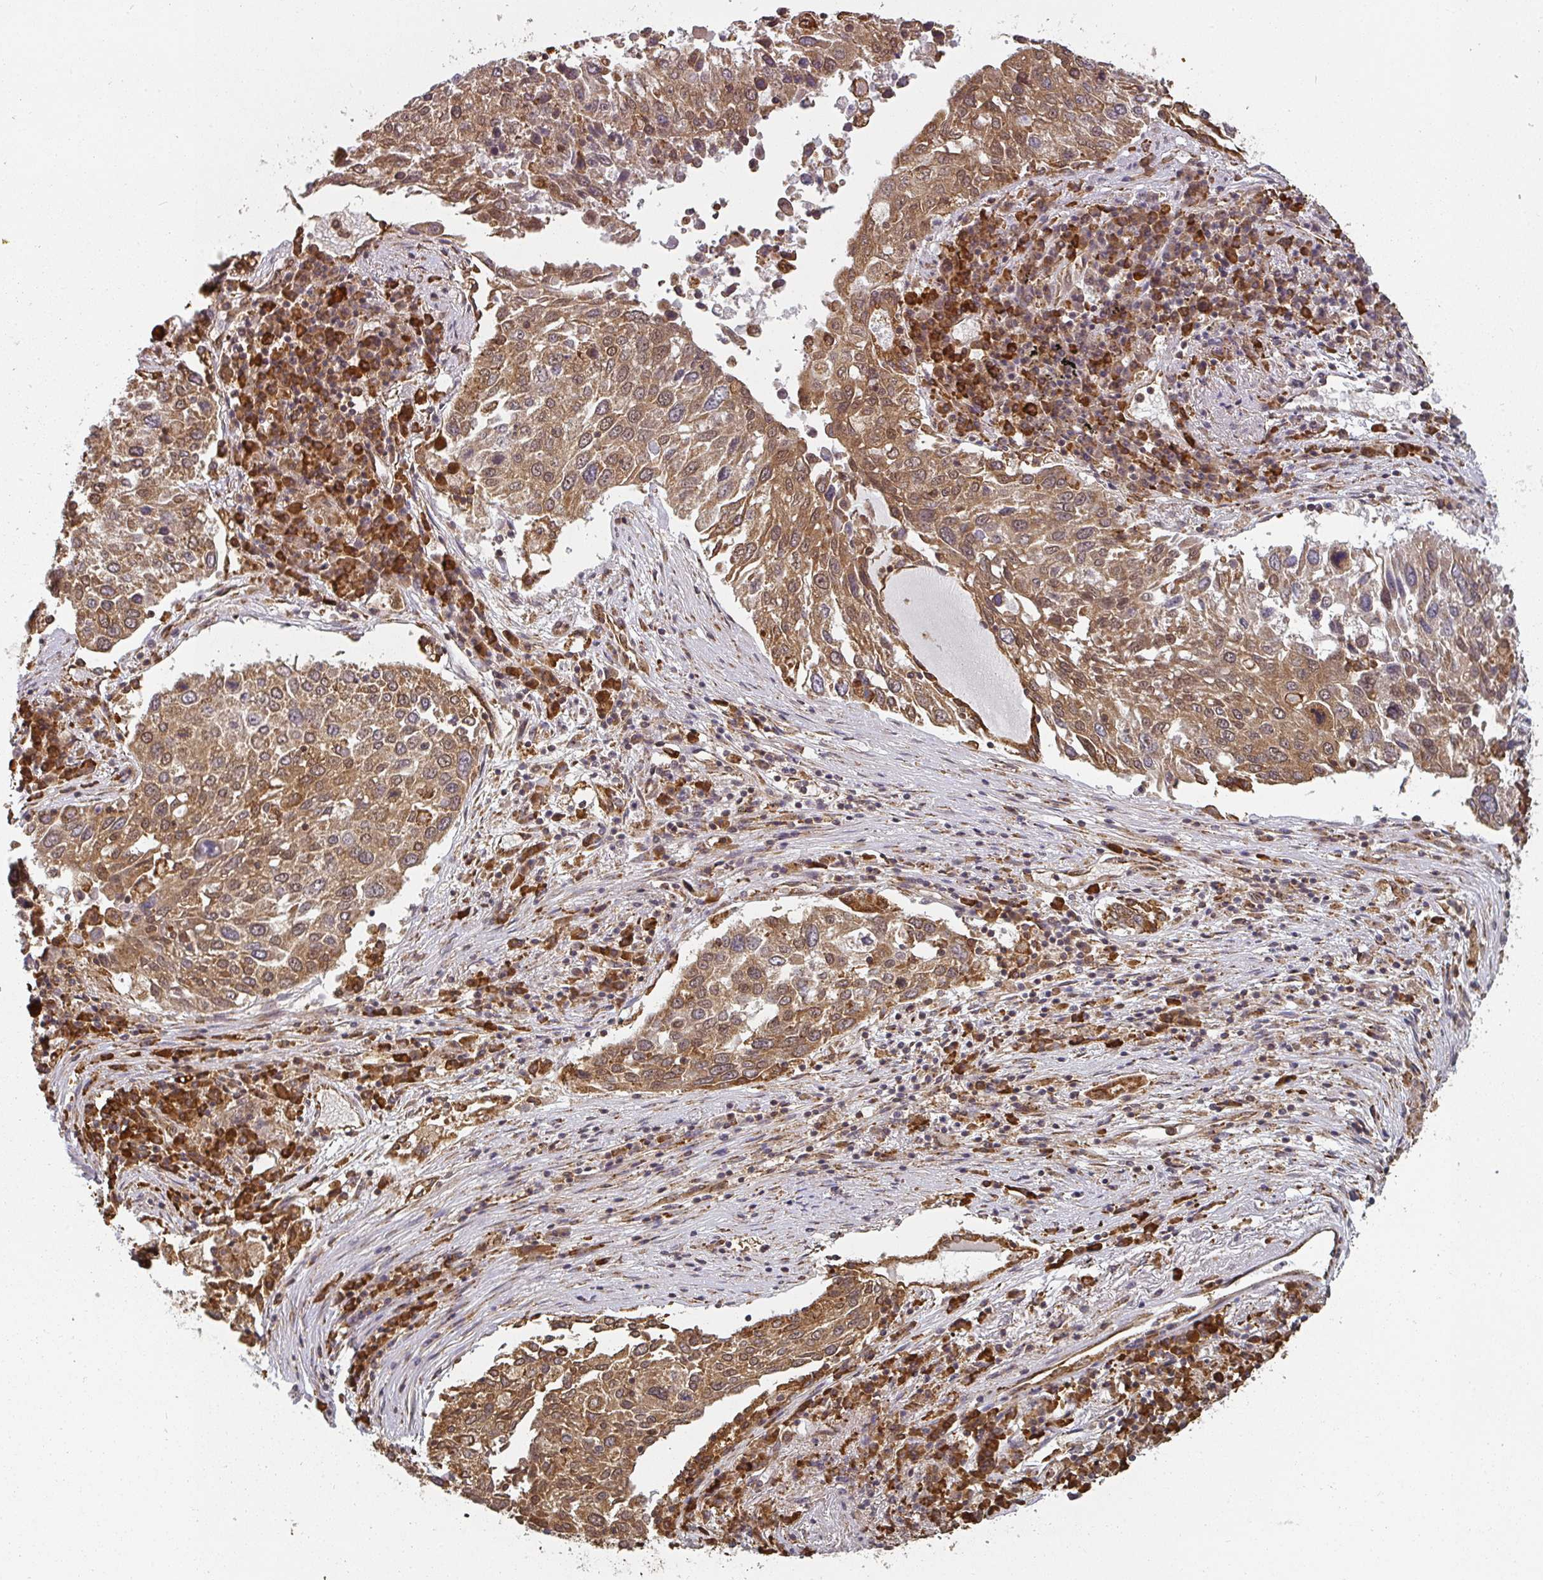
{"staining": {"intensity": "moderate", "quantity": ">75%", "location": "cytoplasmic/membranous,nuclear"}, "tissue": "lung cancer", "cell_type": "Tumor cells", "image_type": "cancer", "snomed": [{"axis": "morphology", "description": "Squamous cell carcinoma, NOS"}, {"axis": "topography", "description": "Lung"}], "caption": "Squamous cell carcinoma (lung) stained with a brown dye demonstrates moderate cytoplasmic/membranous and nuclear positive positivity in approximately >75% of tumor cells.", "gene": "PPP6R3", "patient": {"sex": "male", "age": 65}}